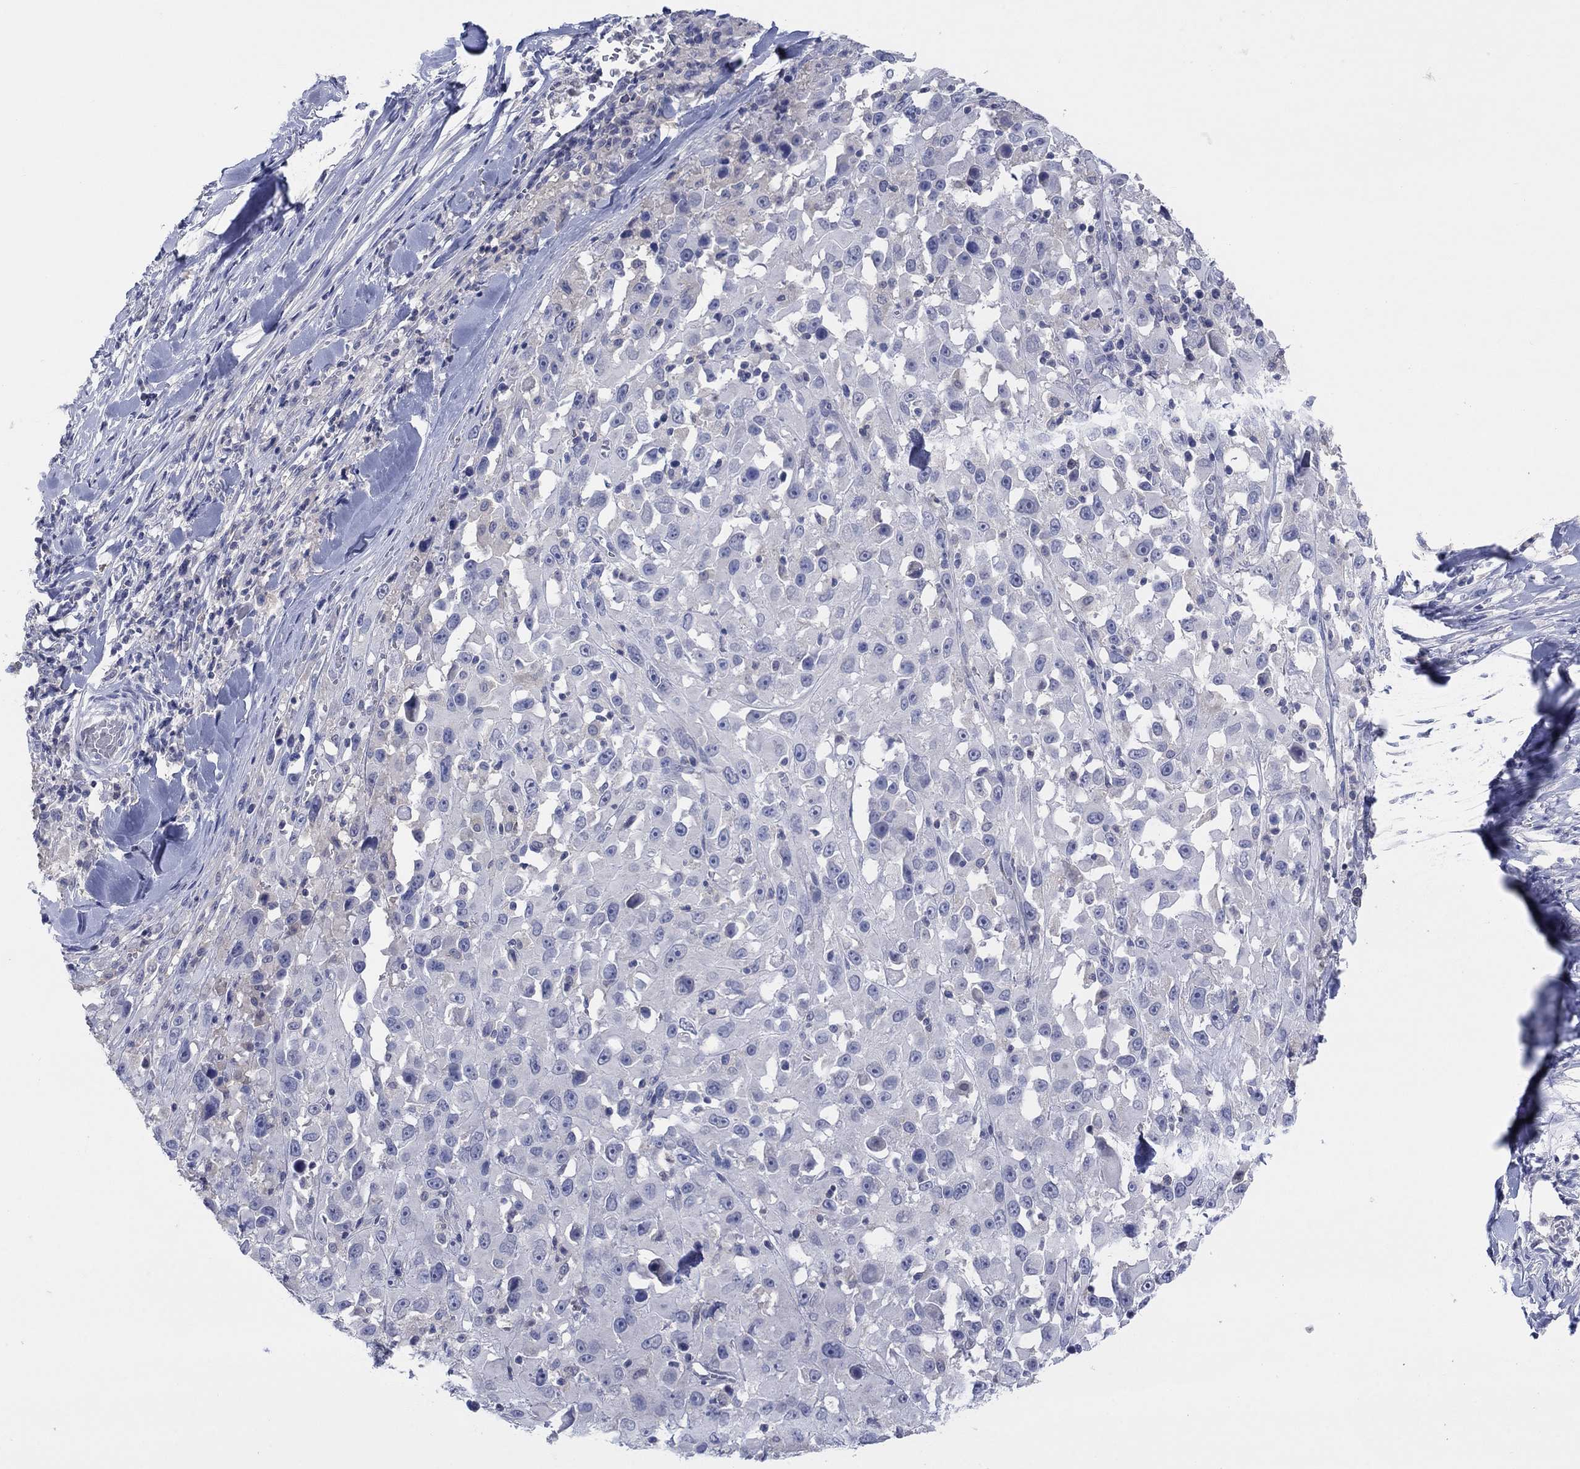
{"staining": {"intensity": "negative", "quantity": "none", "location": "none"}, "tissue": "melanoma", "cell_type": "Tumor cells", "image_type": "cancer", "snomed": [{"axis": "morphology", "description": "Malignant melanoma, Metastatic site"}, {"axis": "topography", "description": "Lymph node"}], "caption": "A micrograph of human malignant melanoma (metastatic site) is negative for staining in tumor cells. (DAB (3,3'-diaminobenzidine) immunohistochemistry, high magnification).", "gene": "FER1L6", "patient": {"sex": "male", "age": 50}}